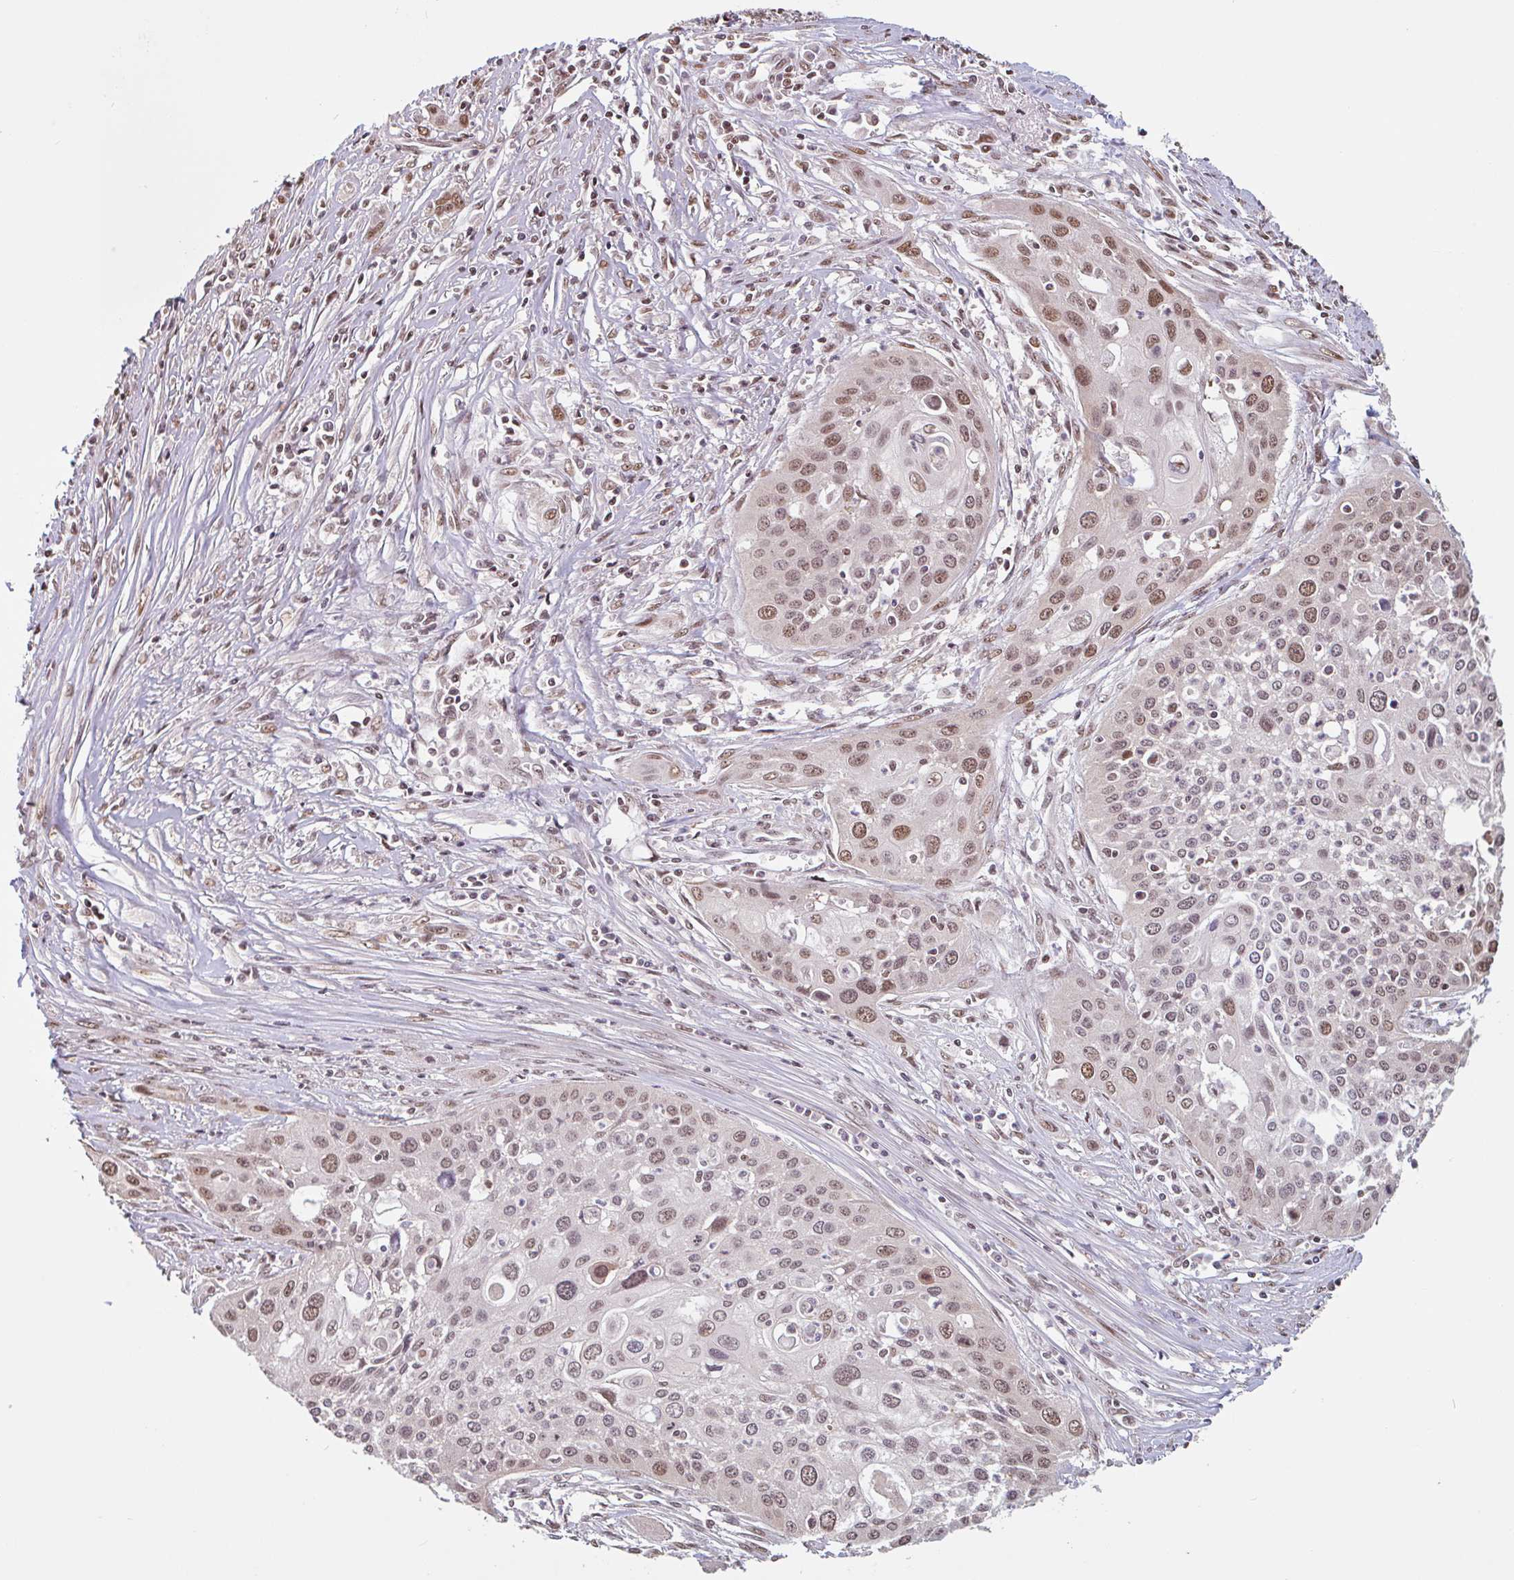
{"staining": {"intensity": "moderate", "quantity": ">75%", "location": "nuclear"}, "tissue": "cervical cancer", "cell_type": "Tumor cells", "image_type": "cancer", "snomed": [{"axis": "morphology", "description": "Squamous cell carcinoma, NOS"}, {"axis": "topography", "description": "Cervix"}], "caption": "Immunohistochemical staining of human cervical cancer exhibits medium levels of moderate nuclear staining in about >75% of tumor cells.", "gene": "DR1", "patient": {"sex": "female", "age": 34}}